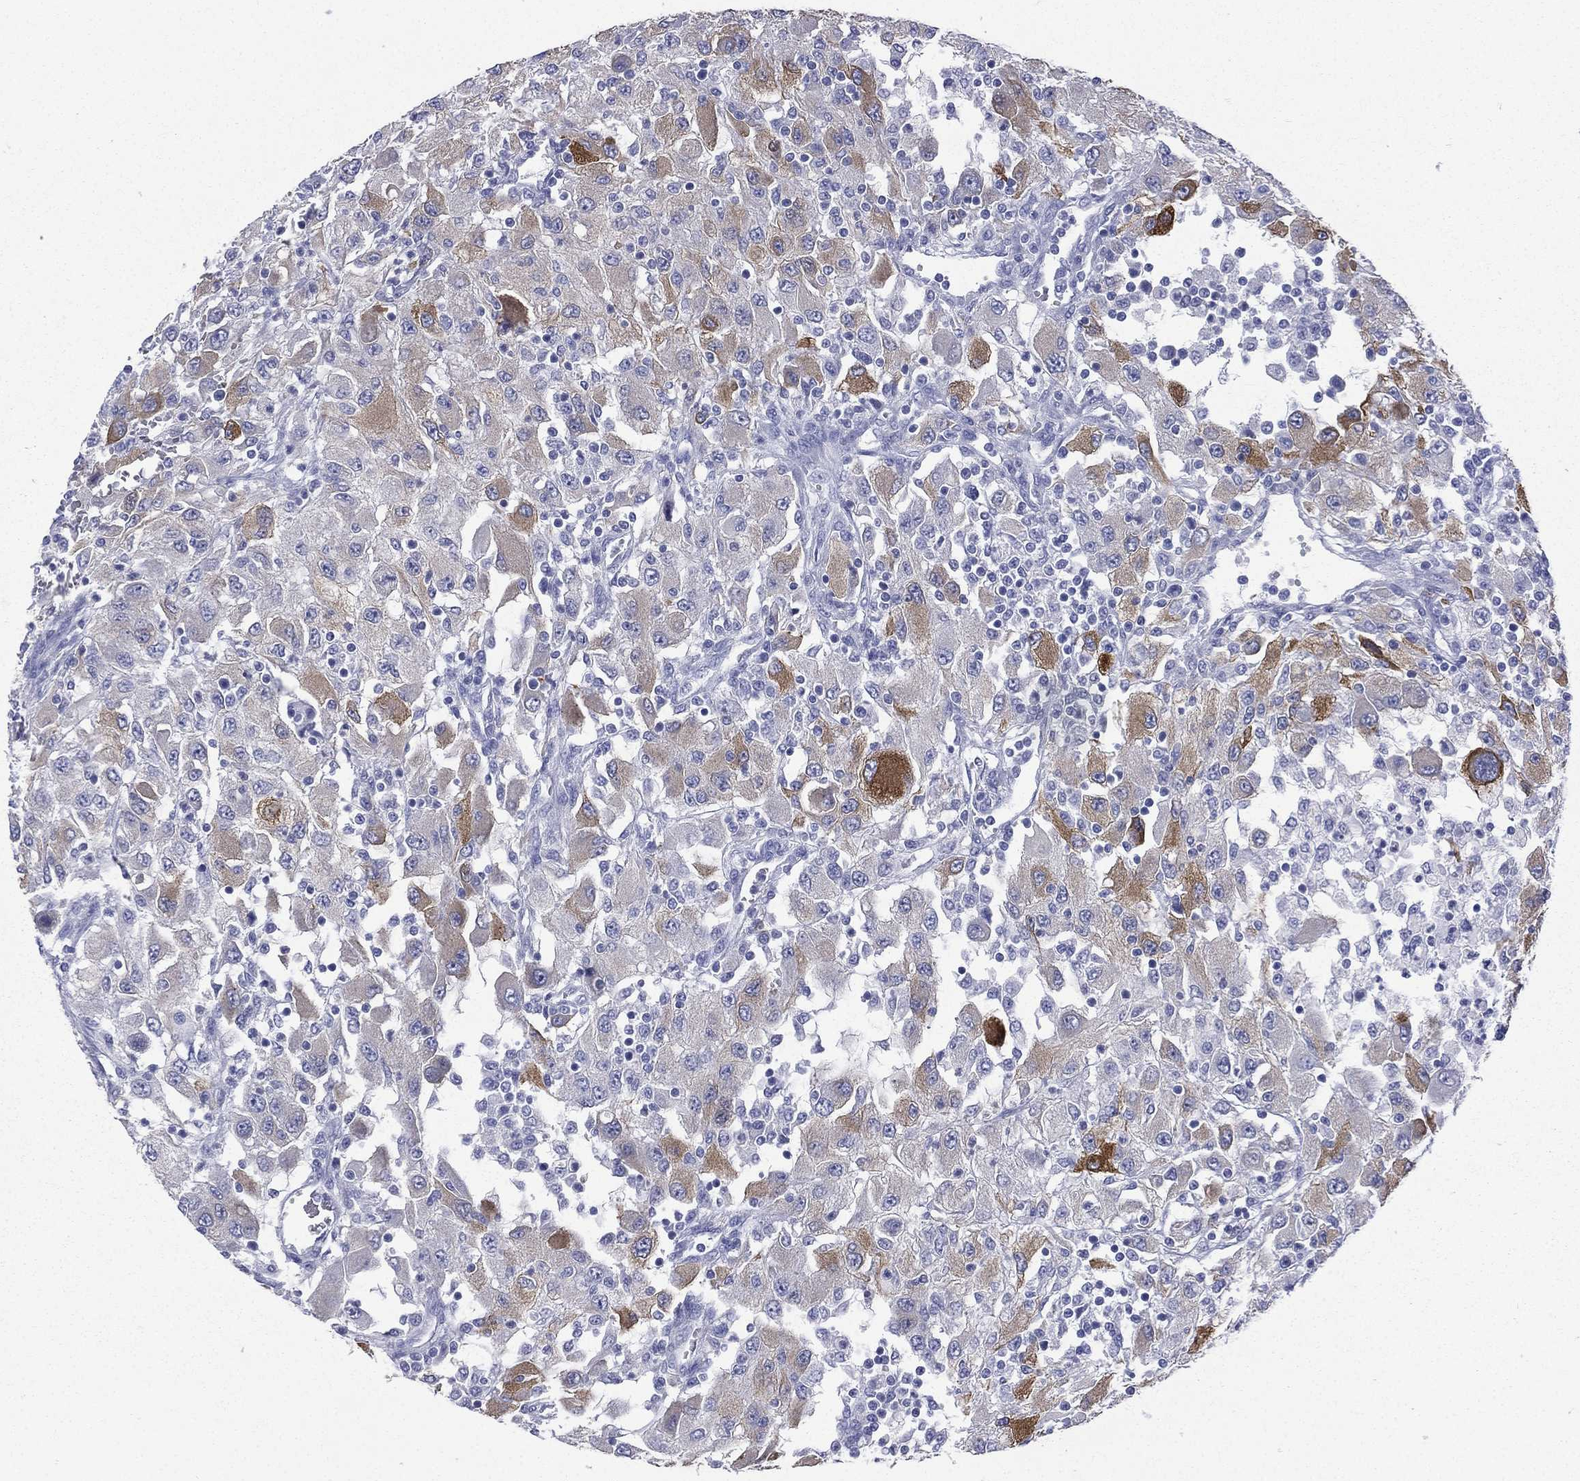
{"staining": {"intensity": "strong", "quantity": "<25%", "location": "cytoplasmic/membranous"}, "tissue": "renal cancer", "cell_type": "Tumor cells", "image_type": "cancer", "snomed": [{"axis": "morphology", "description": "Adenocarcinoma, NOS"}, {"axis": "topography", "description": "Kidney"}], "caption": "IHC micrograph of neoplastic tissue: renal adenocarcinoma stained using immunohistochemistry reveals medium levels of strong protein expression localized specifically in the cytoplasmic/membranous of tumor cells, appearing as a cytoplasmic/membranous brown color.", "gene": "CES2", "patient": {"sex": "female", "age": 67}}